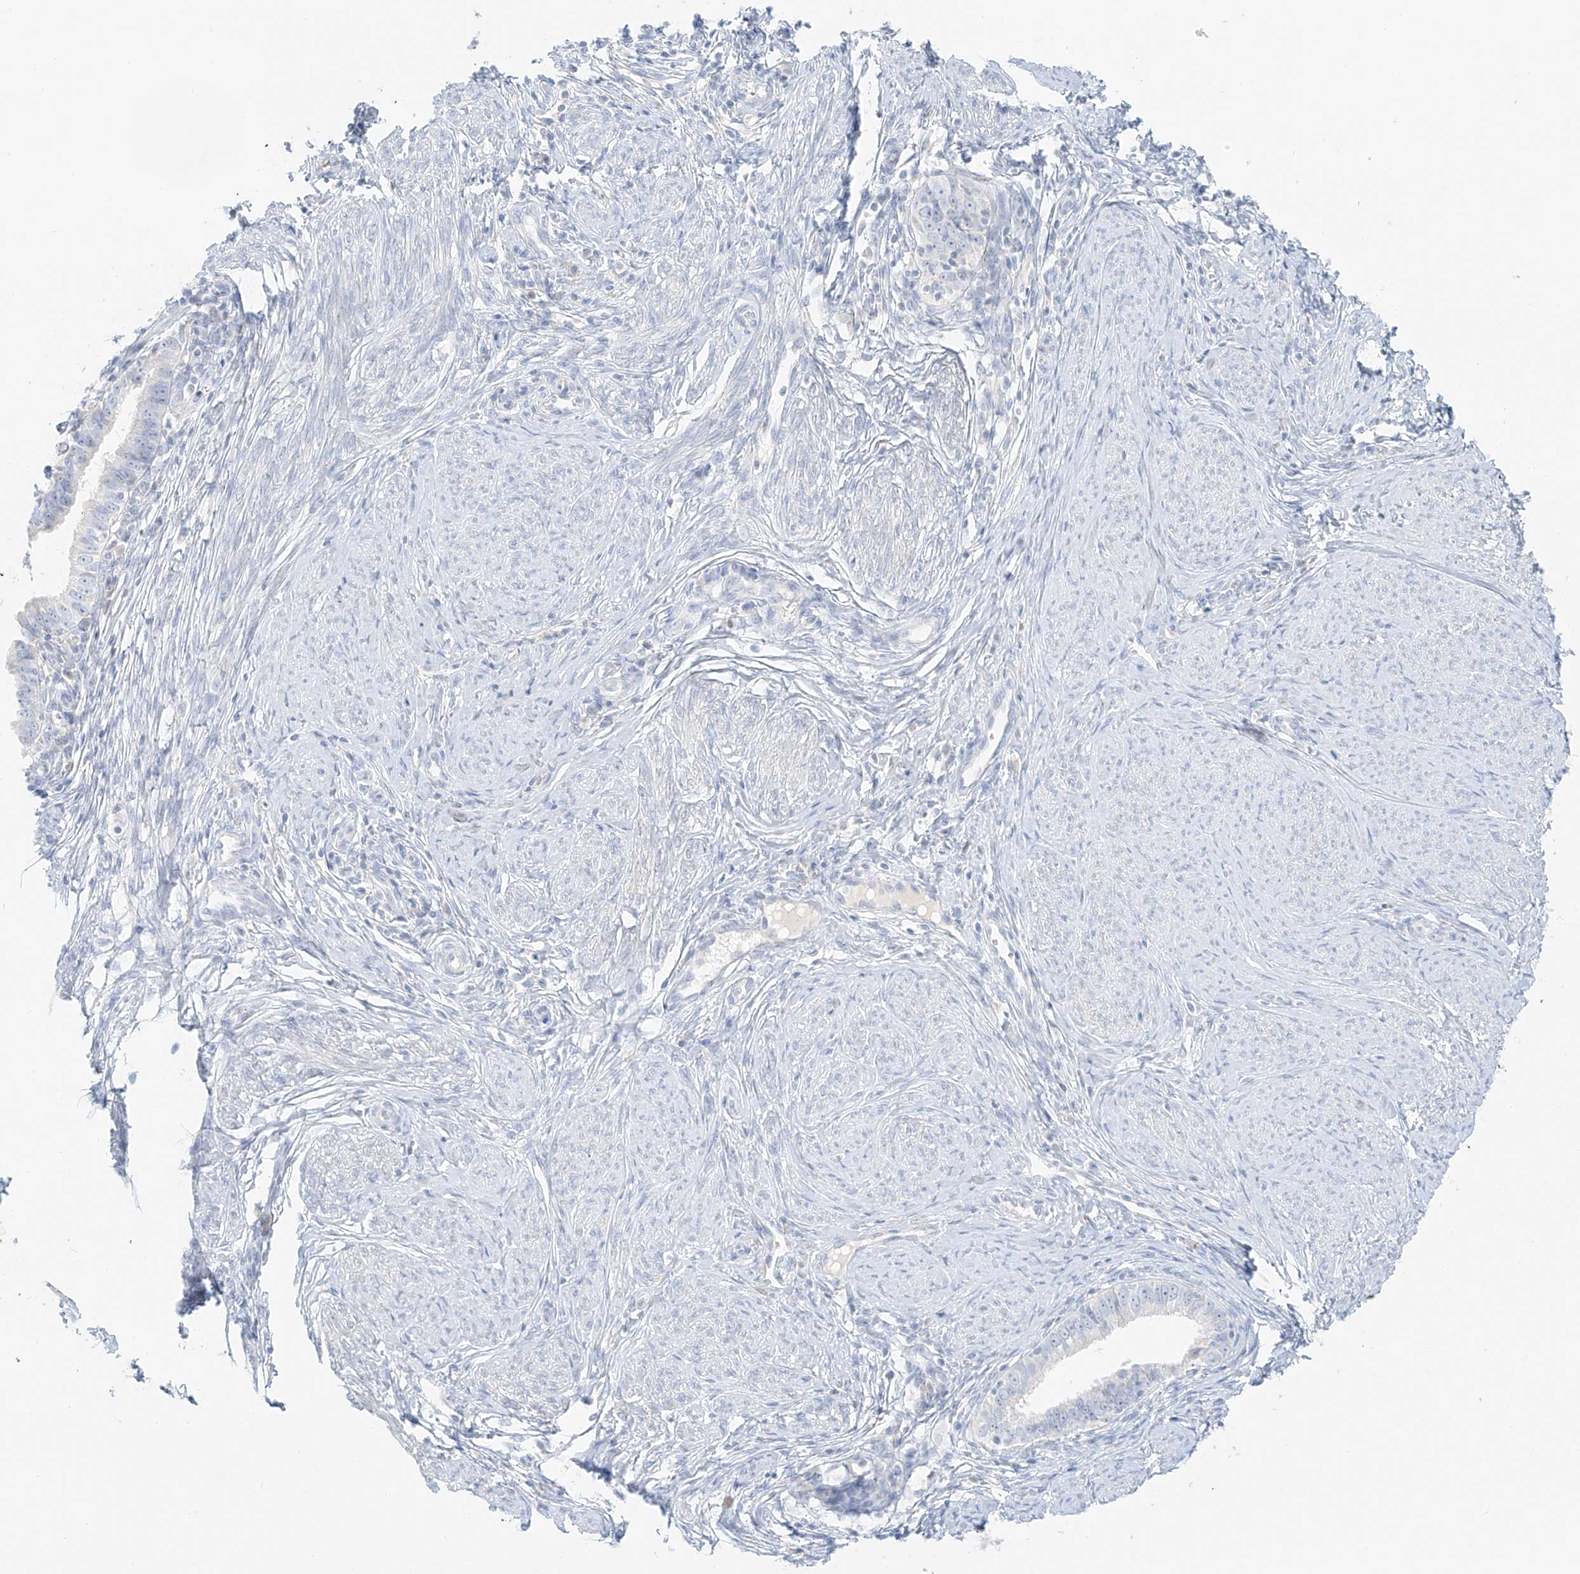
{"staining": {"intensity": "negative", "quantity": "none", "location": "none"}, "tissue": "cervical cancer", "cell_type": "Tumor cells", "image_type": "cancer", "snomed": [{"axis": "morphology", "description": "Adenocarcinoma, NOS"}, {"axis": "topography", "description": "Cervix"}], "caption": "The IHC image has no significant expression in tumor cells of adenocarcinoma (cervical) tissue. (DAB IHC, high magnification).", "gene": "PGC", "patient": {"sex": "female", "age": 36}}